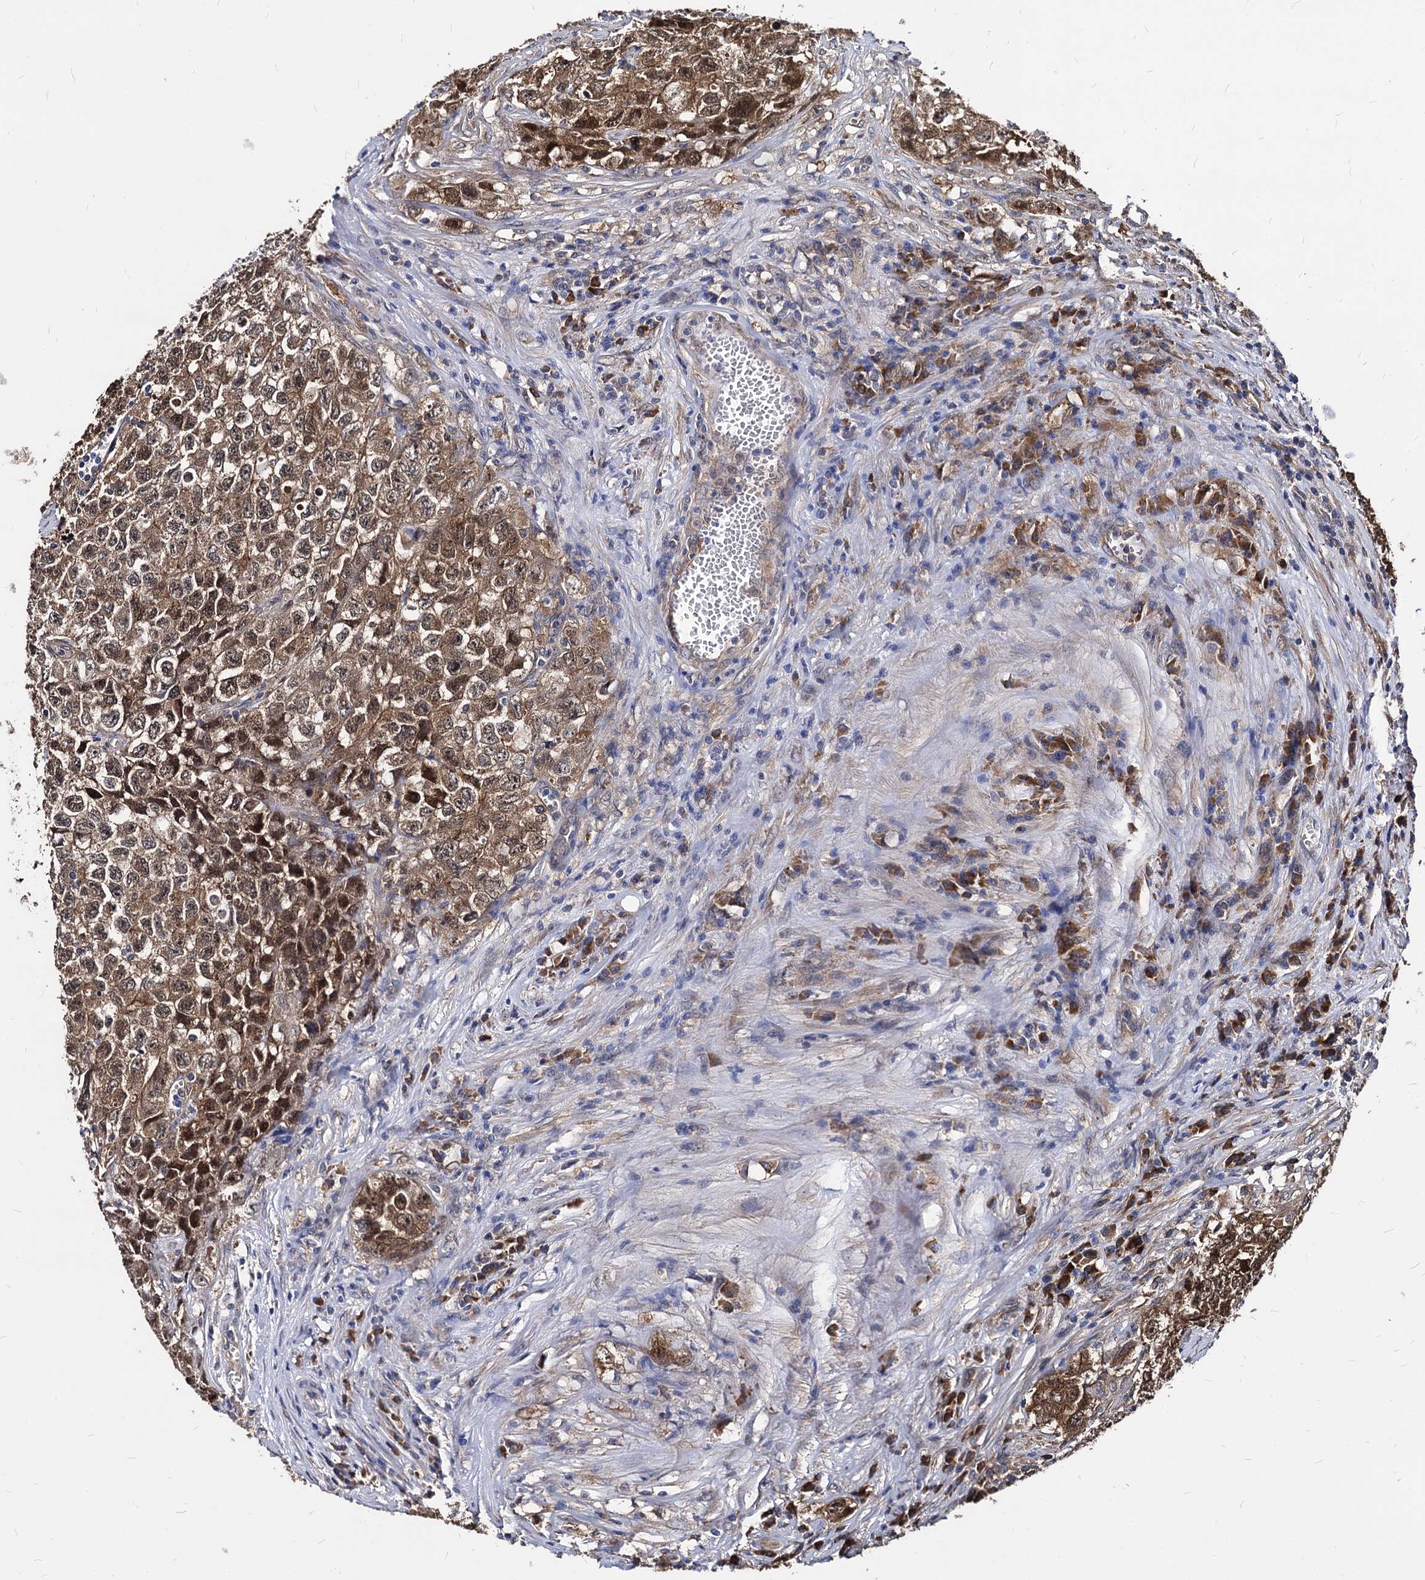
{"staining": {"intensity": "moderate", "quantity": ">75%", "location": "cytoplasmic/membranous"}, "tissue": "testis cancer", "cell_type": "Tumor cells", "image_type": "cancer", "snomed": [{"axis": "morphology", "description": "Seminoma, NOS"}, {"axis": "morphology", "description": "Carcinoma, Embryonal, NOS"}, {"axis": "topography", "description": "Testis"}], "caption": "Moderate cytoplasmic/membranous expression is appreciated in approximately >75% of tumor cells in testis cancer.", "gene": "NME1", "patient": {"sex": "male", "age": 43}}